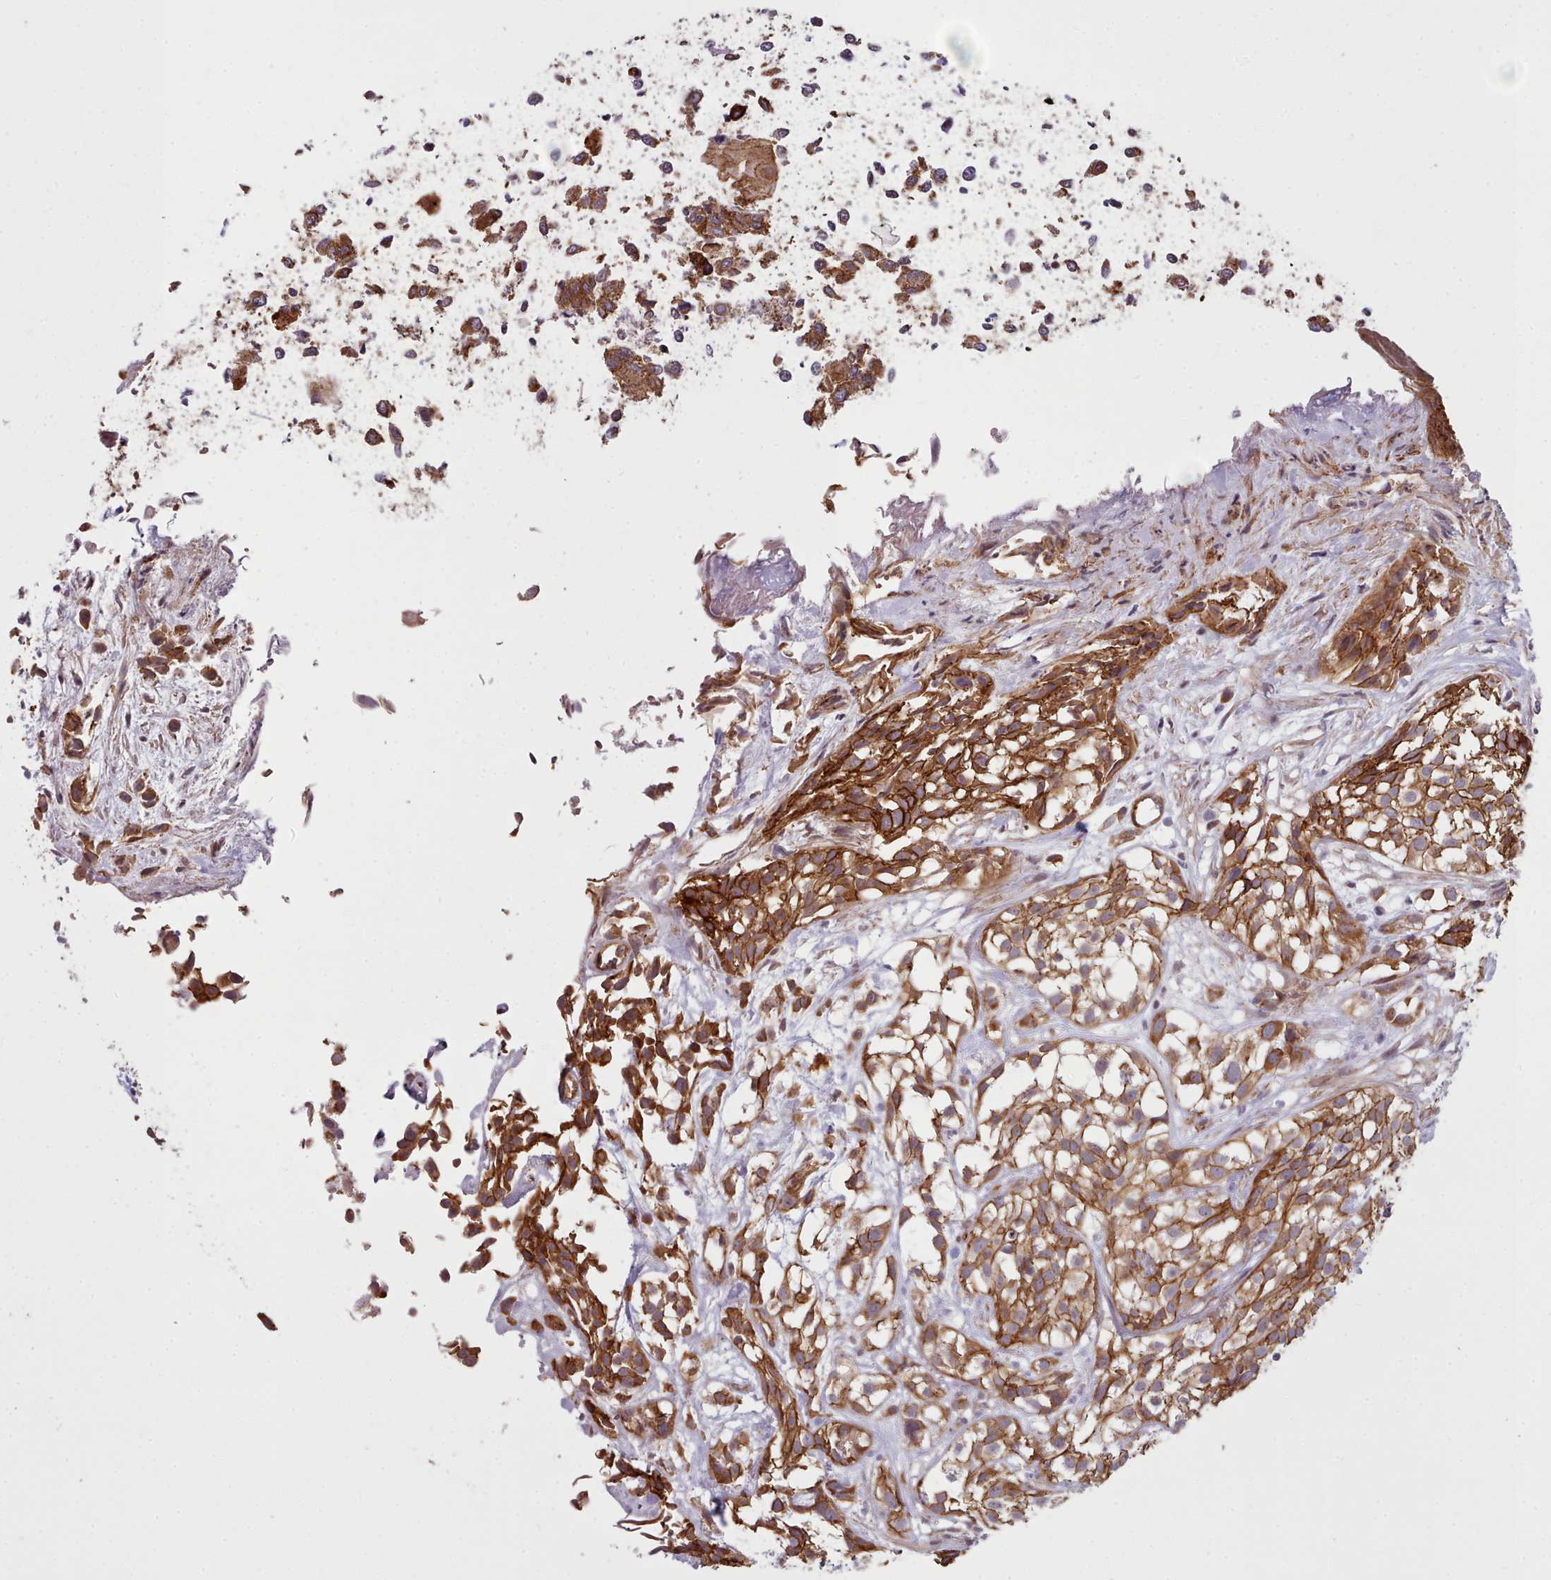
{"staining": {"intensity": "strong", "quantity": ">75%", "location": "cytoplasmic/membranous"}, "tissue": "urothelial cancer", "cell_type": "Tumor cells", "image_type": "cancer", "snomed": [{"axis": "morphology", "description": "Urothelial carcinoma, High grade"}, {"axis": "topography", "description": "Urinary bladder"}], "caption": "Immunohistochemistry (IHC) staining of urothelial carcinoma (high-grade), which shows high levels of strong cytoplasmic/membranous positivity in about >75% of tumor cells indicating strong cytoplasmic/membranous protein staining. The staining was performed using DAB (3,3'-diaminobenzidine) (brown) for protein detection and nuclei were counterstained in hematoxylin (blue).", "gene": "MRPL46", "patient": {"sex": "male", "age": 56}}